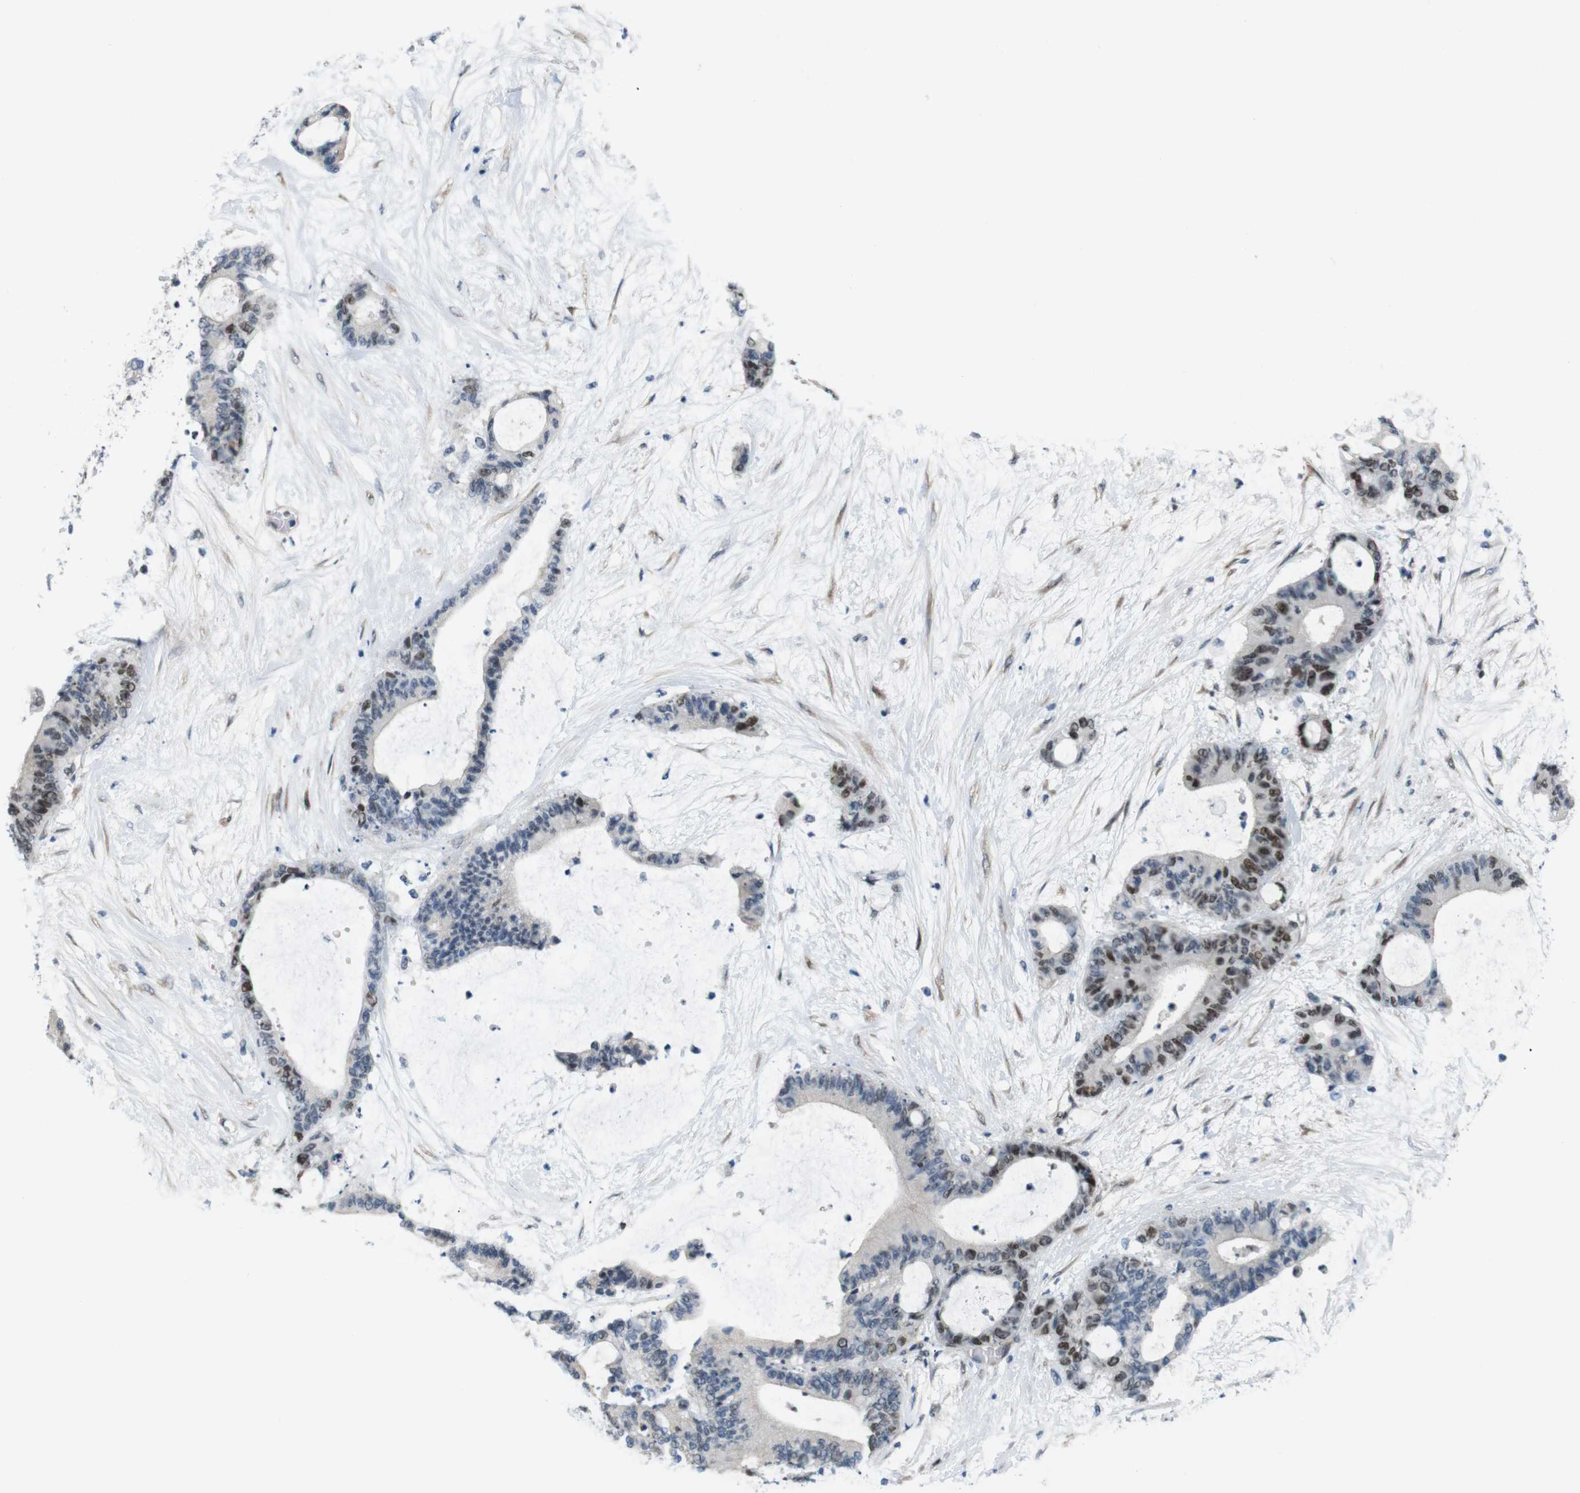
{"staining": {"intensity": "moderate", "quantity": "25%-75%", "location": "nuclear"}, "tissue": "liver cancer", "cell_type": "Tumor cells", "image_type": "cancer", "snomed": [{"axis": "morphology", "description": "Cholangiocarcinoma"}, {"axis": "topography", "description": "Liver"}], "caption": "Immunohistochemical staining of liver cancer (cholangiocarcinoma) exhibits medium levels of moderate nuclear protein staining in approximately 25%-75% of tumor cells.", "gene": "SMCO2", "patient": {"sex": "female", "age": 73}}